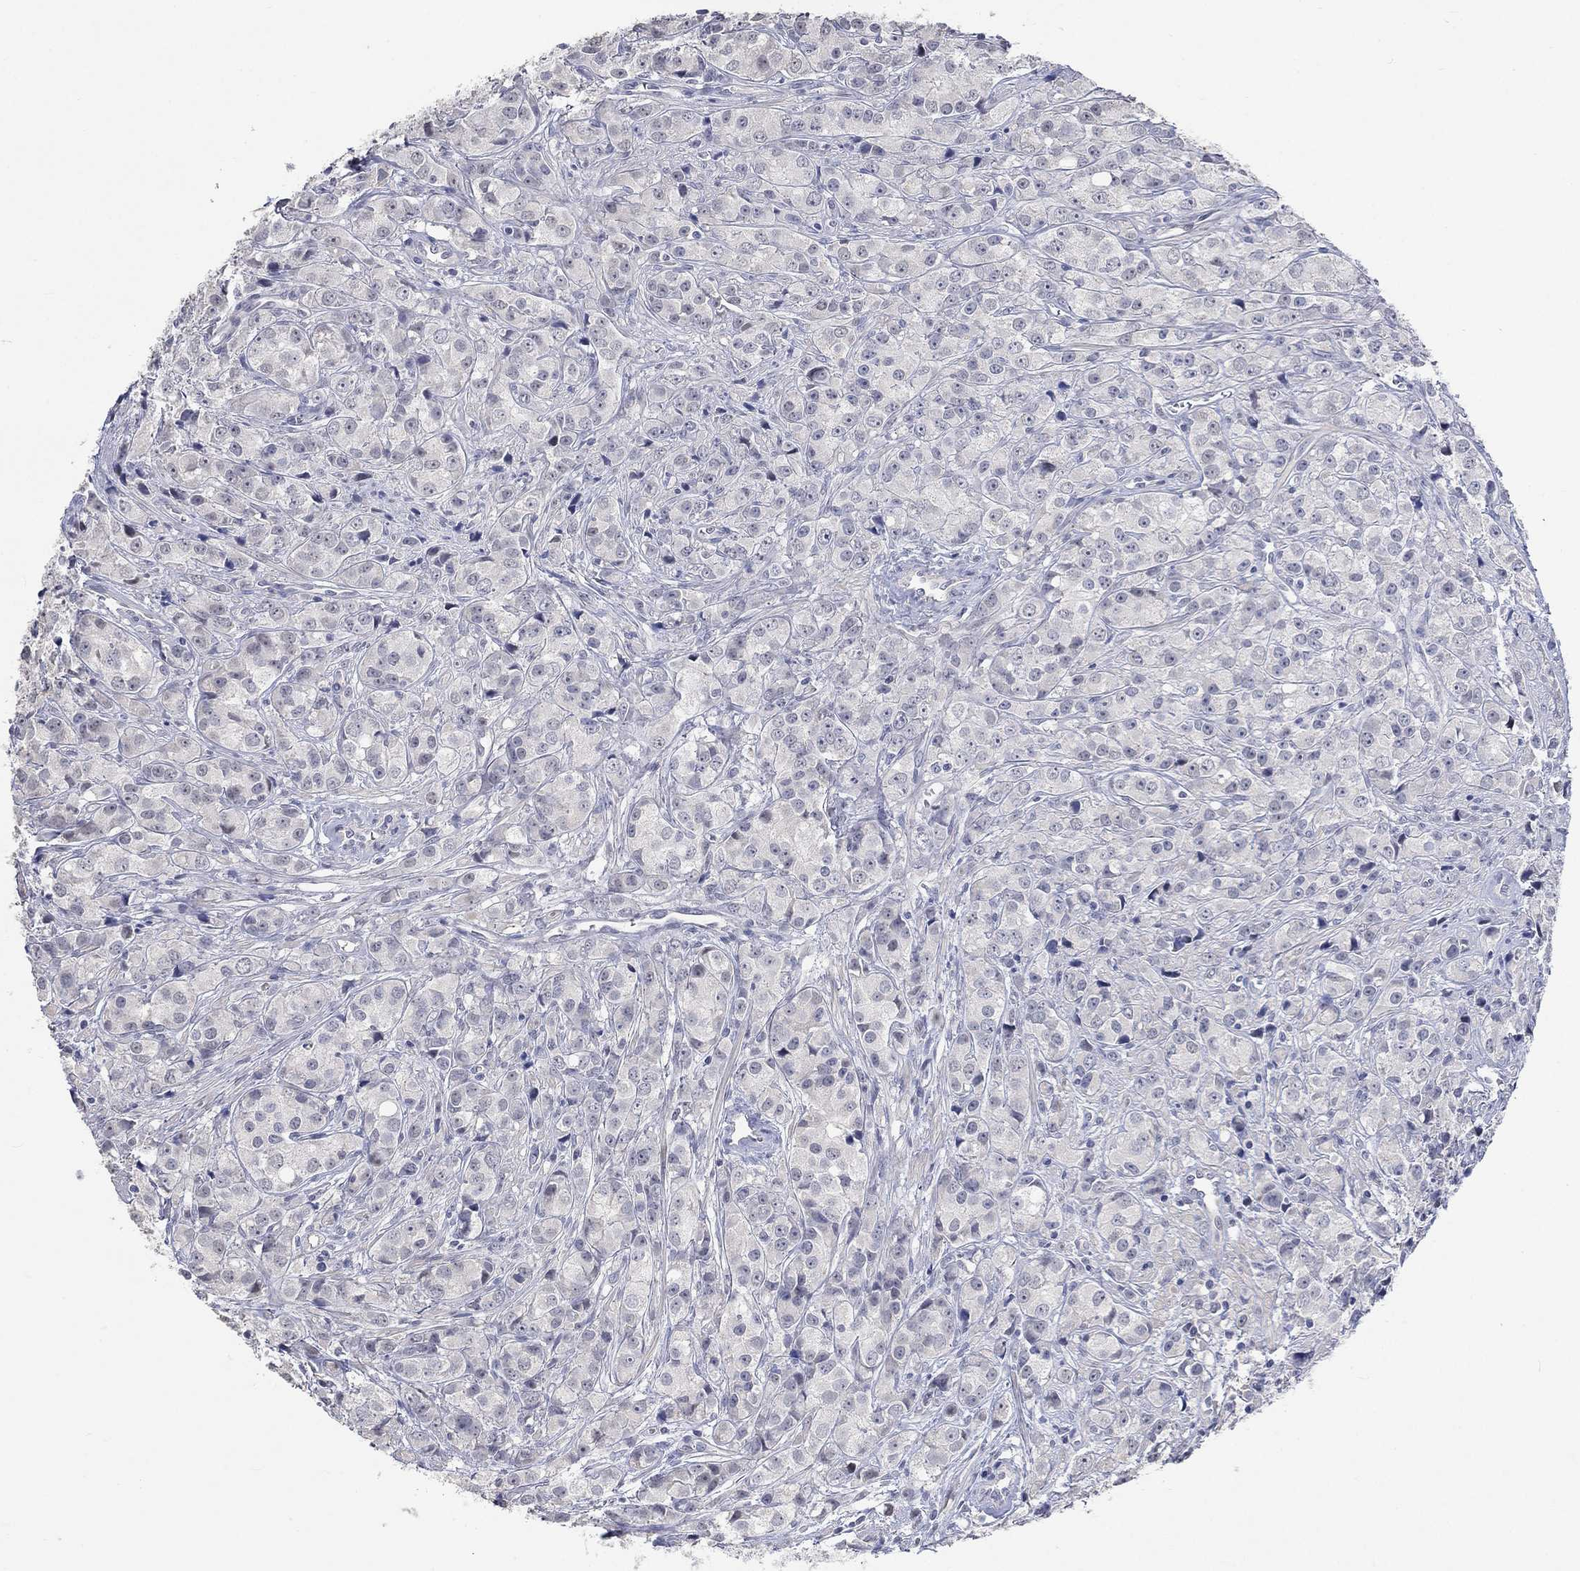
{"staining": {"intensity": "negative", "quantity": "none", "location": "none"}, "tissue": "prostate cancer", "cell_type": "Tumor cells", "image_type": "cancer", "snomed": [{"axis": "morphology", "description": "Adenocarcinoma, Medium grade"}, {"axis": "topography", "description": "Prostate"}], "caption": "This is a micrograph of immunohistochemistry staining of adenocarcinoma (medium-grade) (prostate), which shows no staining in tumor cells. (DAB immunohistochemistry, high magnification).", "gene": "PNMA5", "patient": {"sex": "male", "age": 74}}